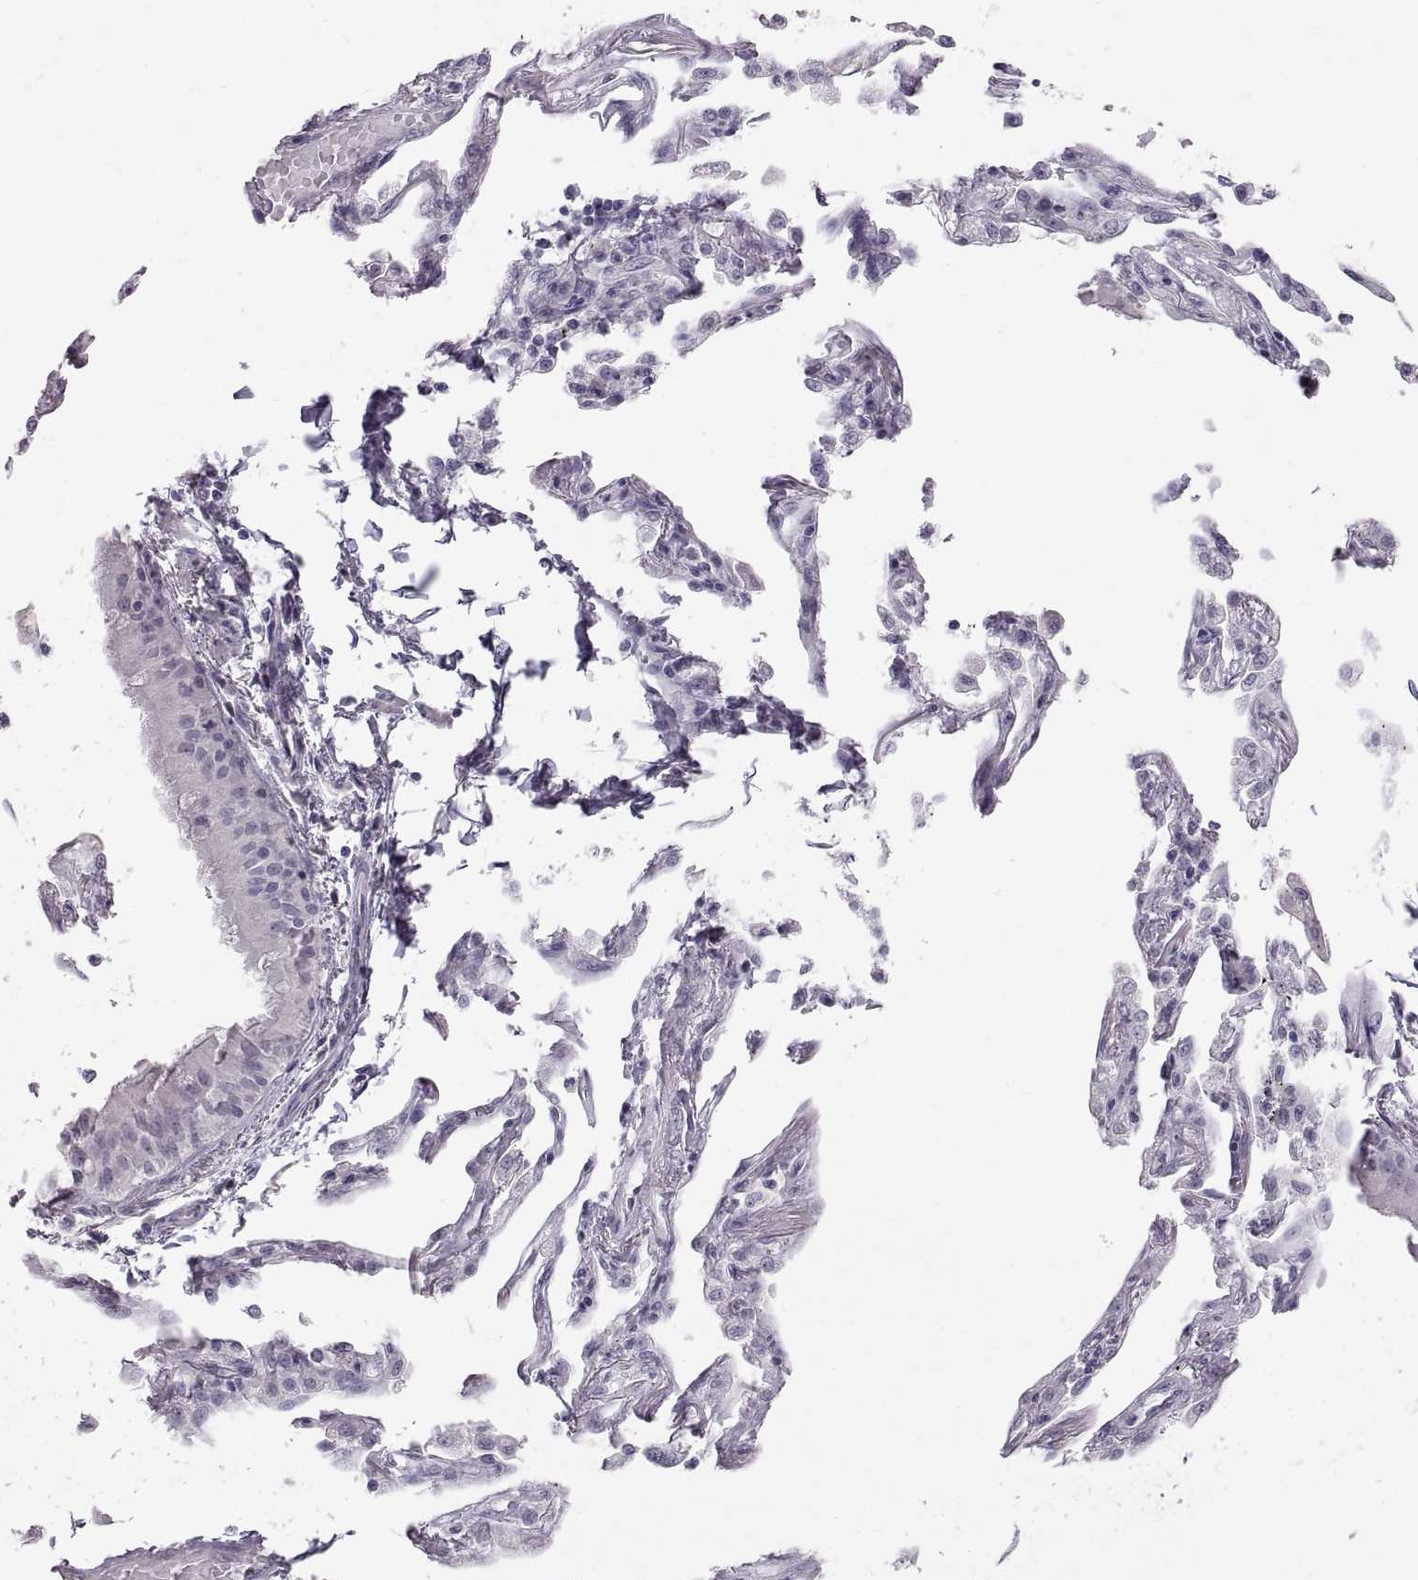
{"staining": {"intensity": "negative", "quantity": "none", "location": "none"}, "tissue": "lung cancer", "cell_type": "Tumor cells", "image_type": "cancer", "snomed": [{"axis": "morphology", "description": "Squamous cell carcinoma, NOS"}, {"axis": "topography", "description": "Lung"}], "caption": "High power microscopy micrograph of an IHC image of squamous cell carcinoma (lung), revealing no significant staining in tumor cells.", "gene": "SPACDR", "patient": {"sex": "male", "age": 73}}